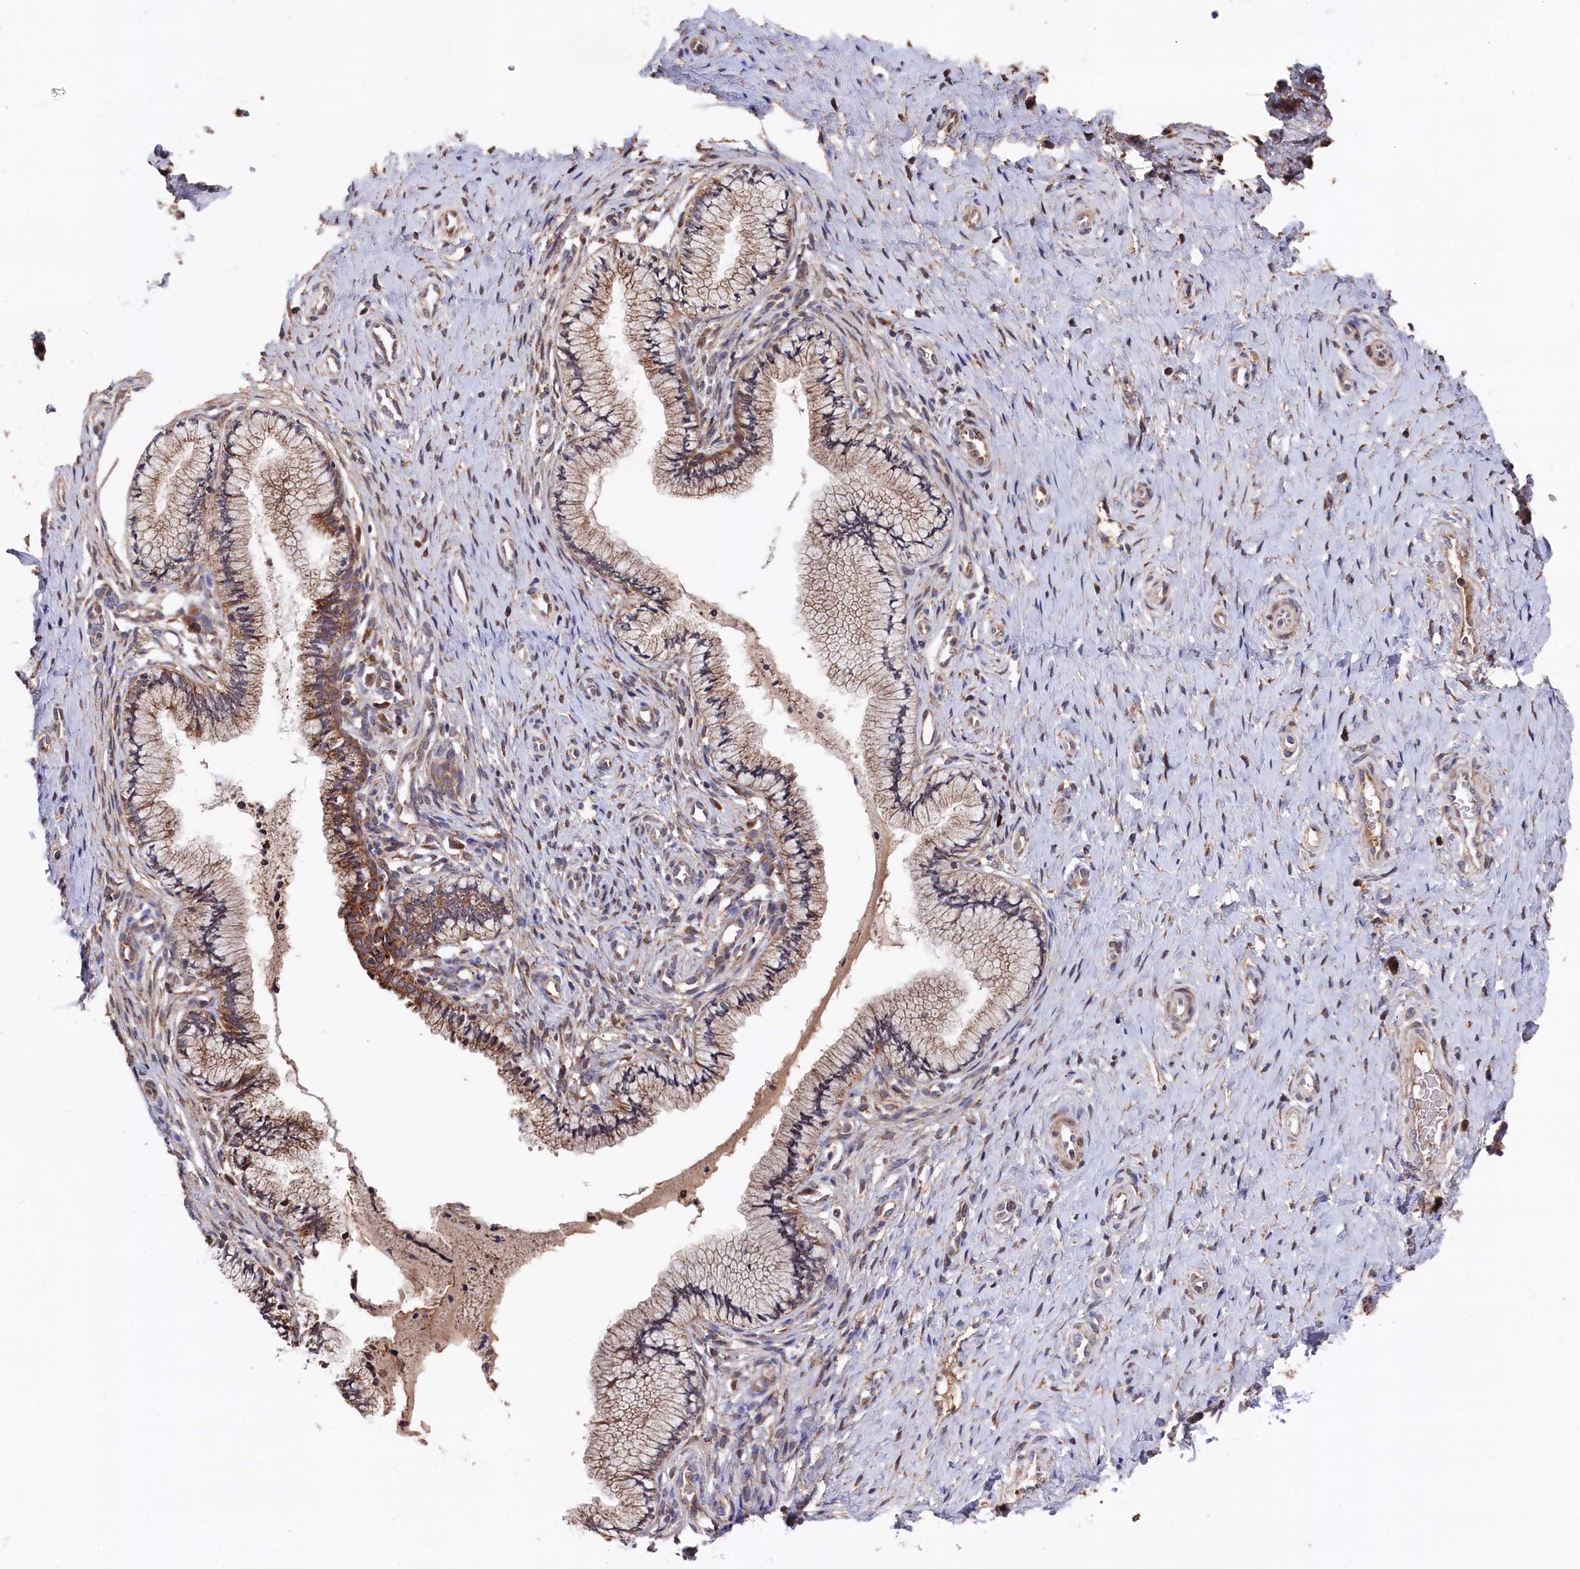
{"staining": {"intensity": "moderate", "quantity": ">75%", "location": "cytoplasmic/membranous"}, "tissue": "cervix", "cell_type": "Glandular cells", "image_type": "normal", "snomed": [{"axis": "morphology", "description": "Normal tissue, NOS"}, {"axis": "topography", "description": "Cervix"}], "caption": "High-power microscopy captured an IHC micrograph of unremarkable cervix, revealing moderate cytoplasmic/membranous expression in approximately >75% of glandular cells.", "gene": "SLC12A4", "patient": {"sex": "female", "age": 36}}